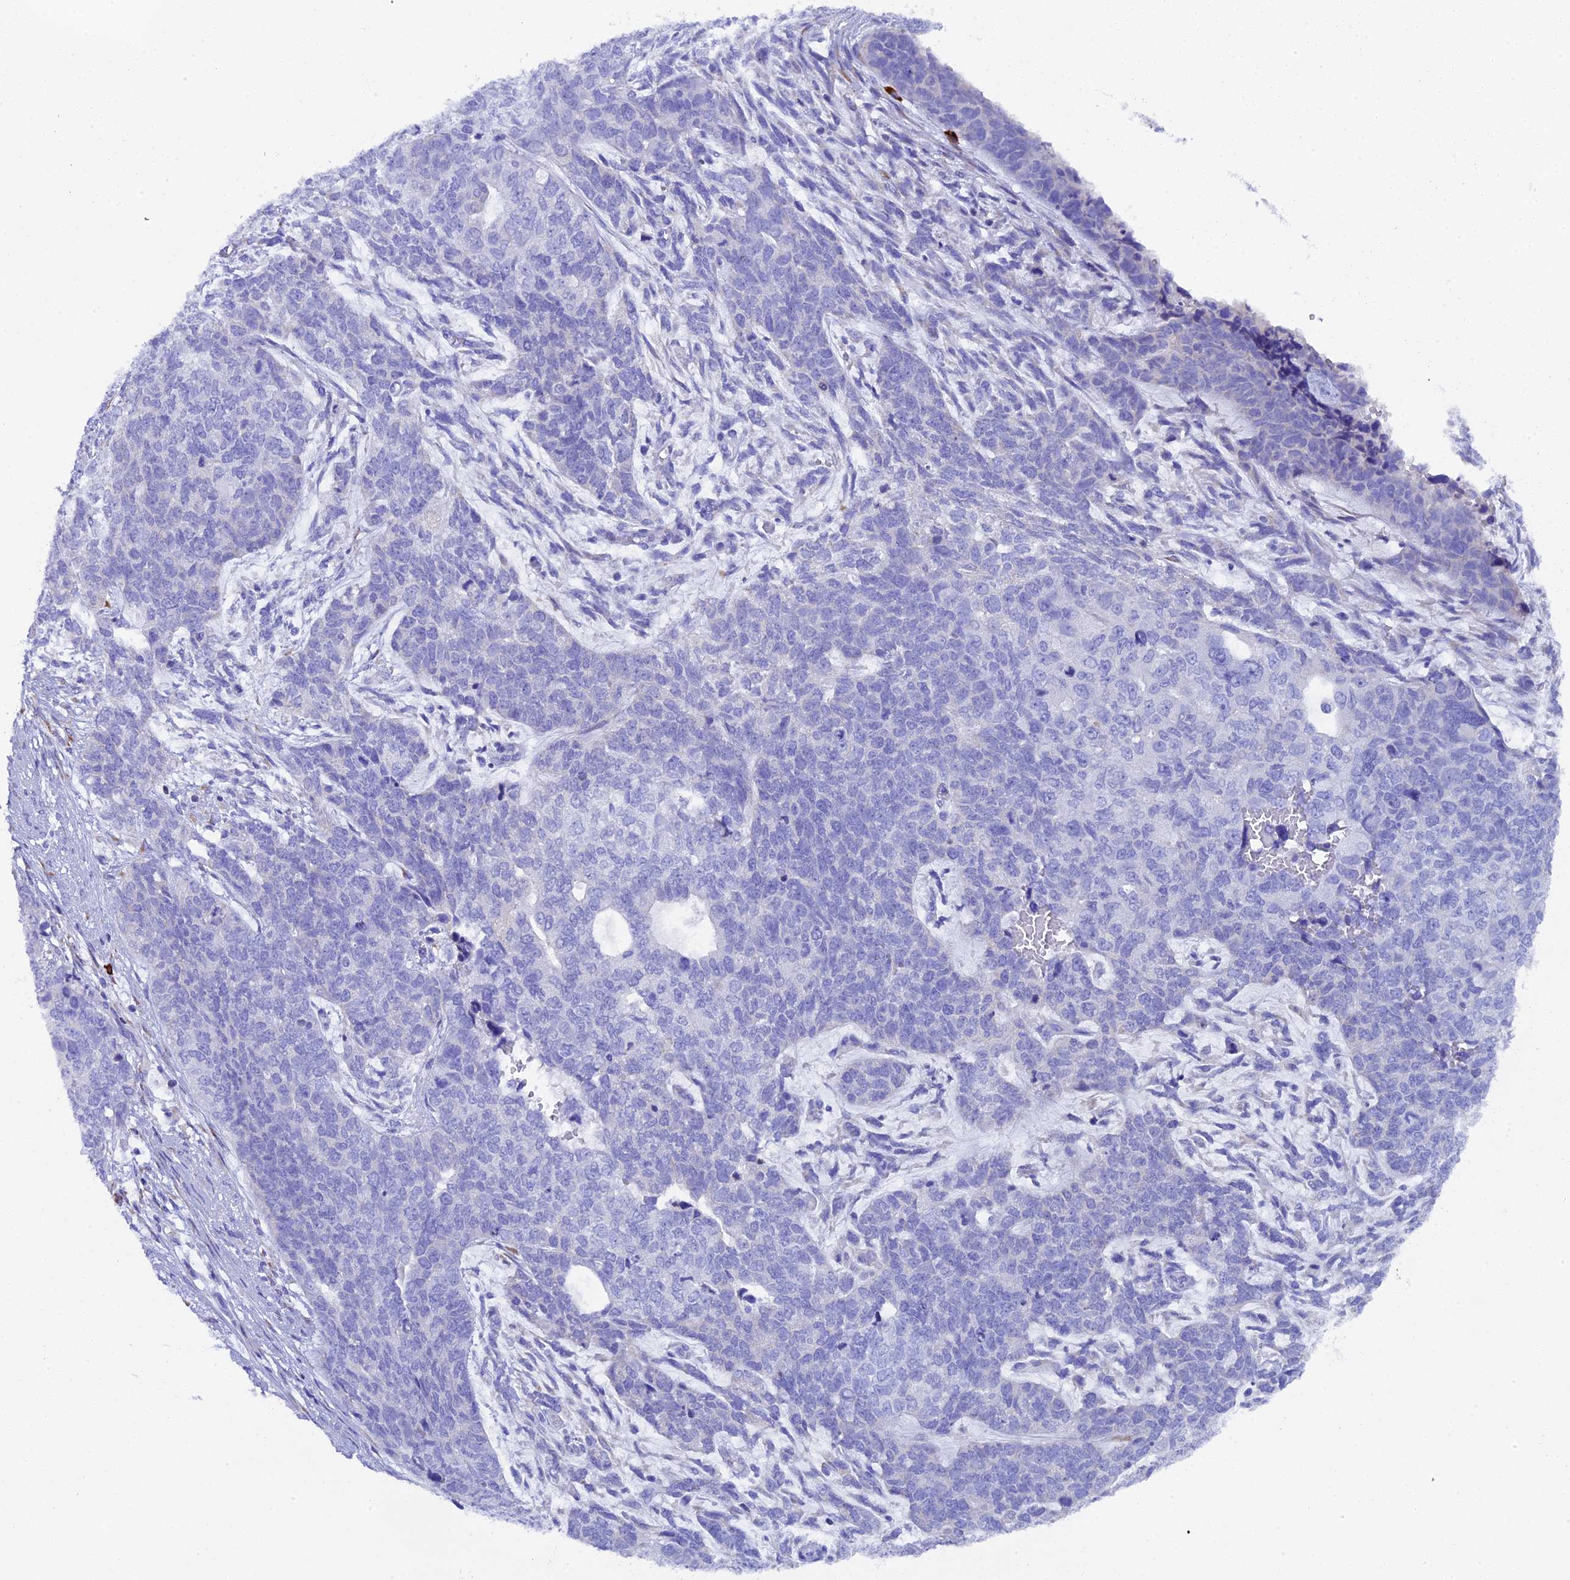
{"staining": {"intensity": "negative", "quantity": "none", "location": "none"}, "tissue": "cervical cancer", "cell_type": "Tumor cells", "image_type": "cancer", "snomed": [{"axis": "morphology", "description": "Squamous cell carcinoma, NOS"}, {"axis": "topography", "description": "Cervix"}], "caption": "High power microscopy photomicrograph of an immunohistochemistry (IHC) histopathology image of cervical cancer (squamous cell carcinoma), revealing no significant positivity in tumor cells.", "gene": "FKBP11", "patient": {"sex": "female", "age": 63}}